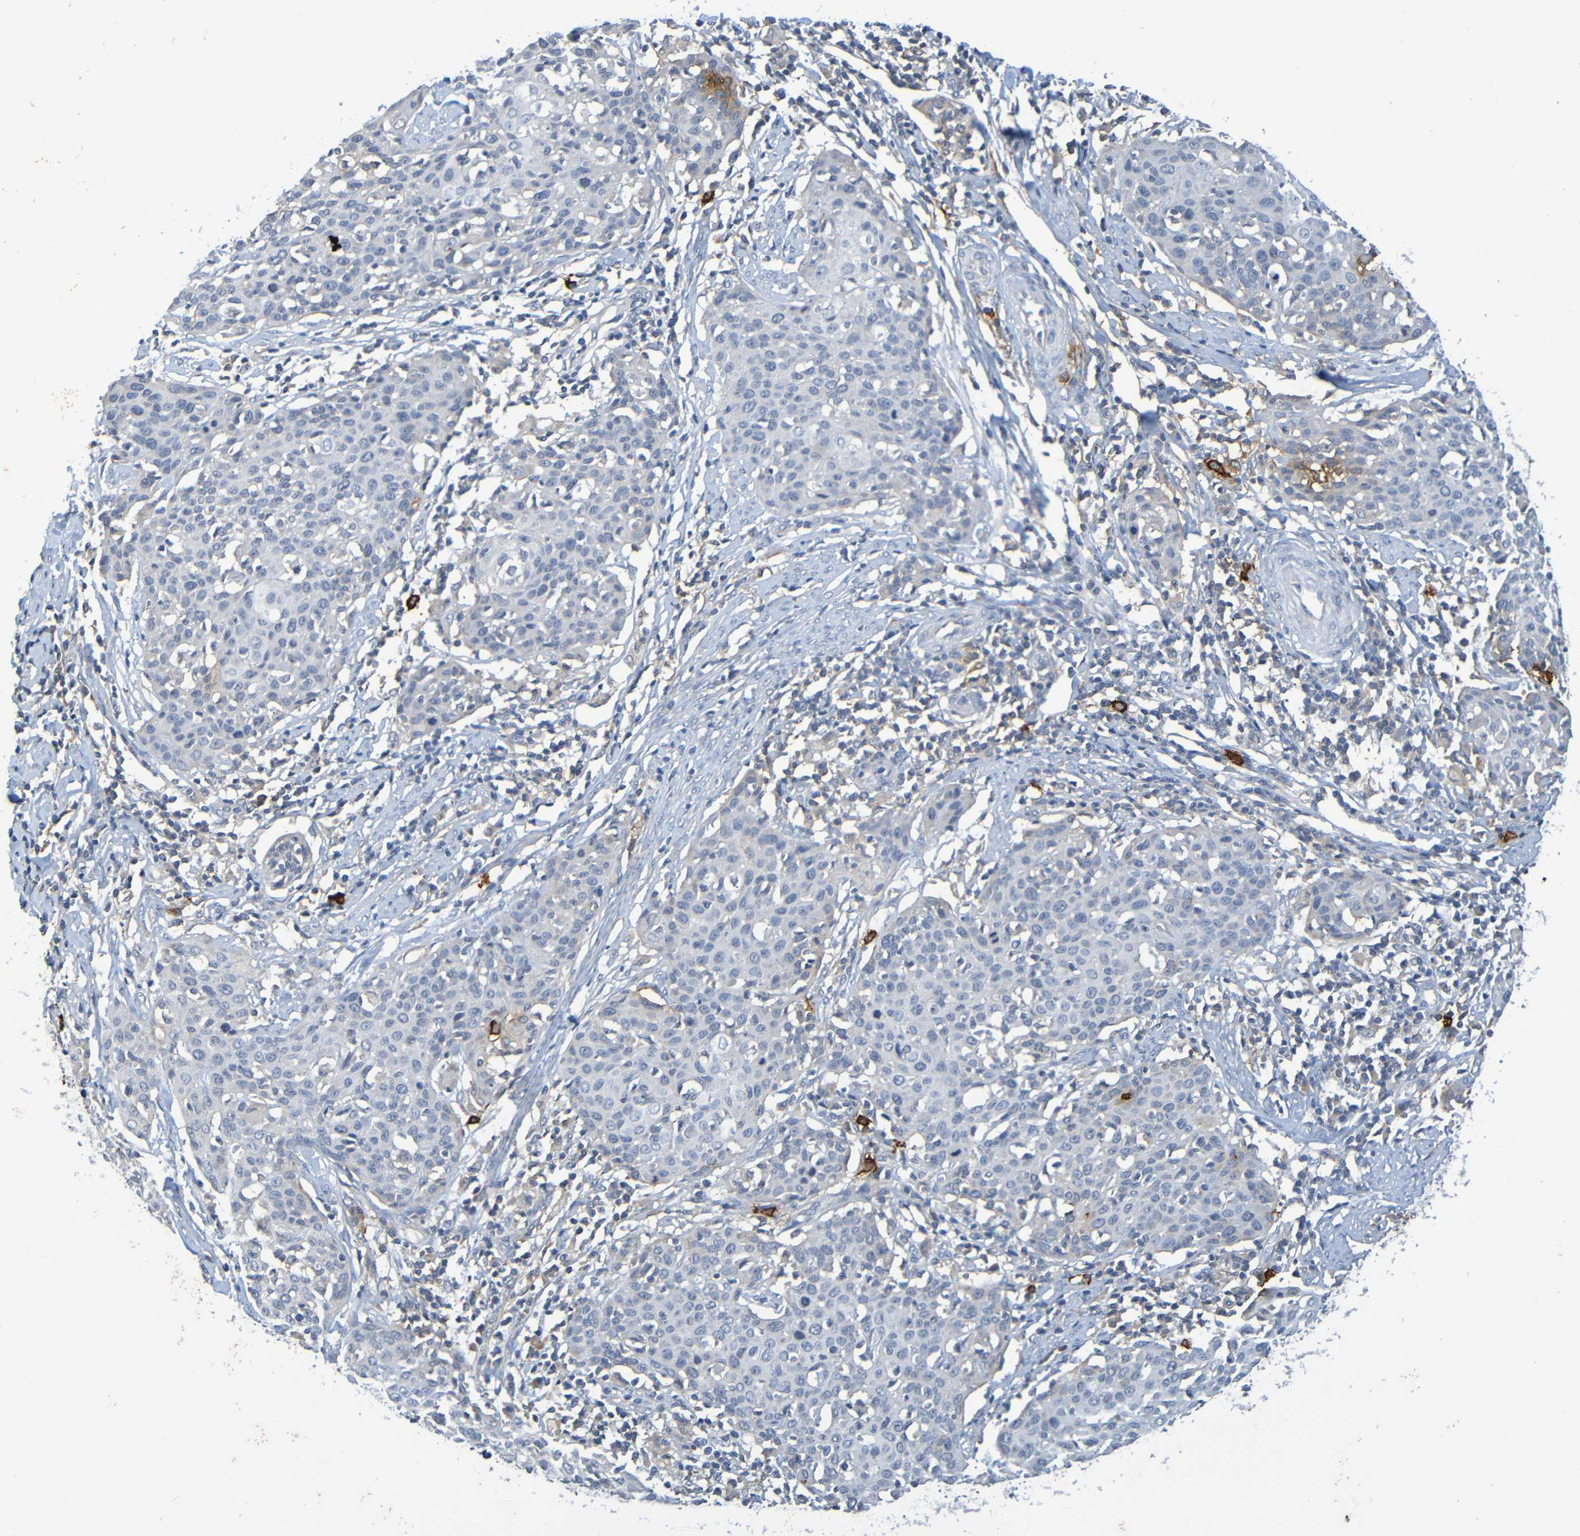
{"staining": {"intensity": "negative", "quantity": "none", "location": "none"}, "tissue": "cervical cancer", "cell_type": "Tumor cells", "image_type": "cancer", "snomed": [{"axis": "morphology", "description": "Squamous cell carcinoma, NOS"}, {"axis": "topography", "description": "Cervix"}], "caption": "Tumor cells show no significant protein staining in cervical cancer (squamous cell carcinoma). The staining was performed using DAB to visualize the protein expression in brown, while the nuclei were stained in blue with hematoxylin (Magnification: 20x).", "gene": "C3AR1", "patient": {"sex": "female", "age": 38}}